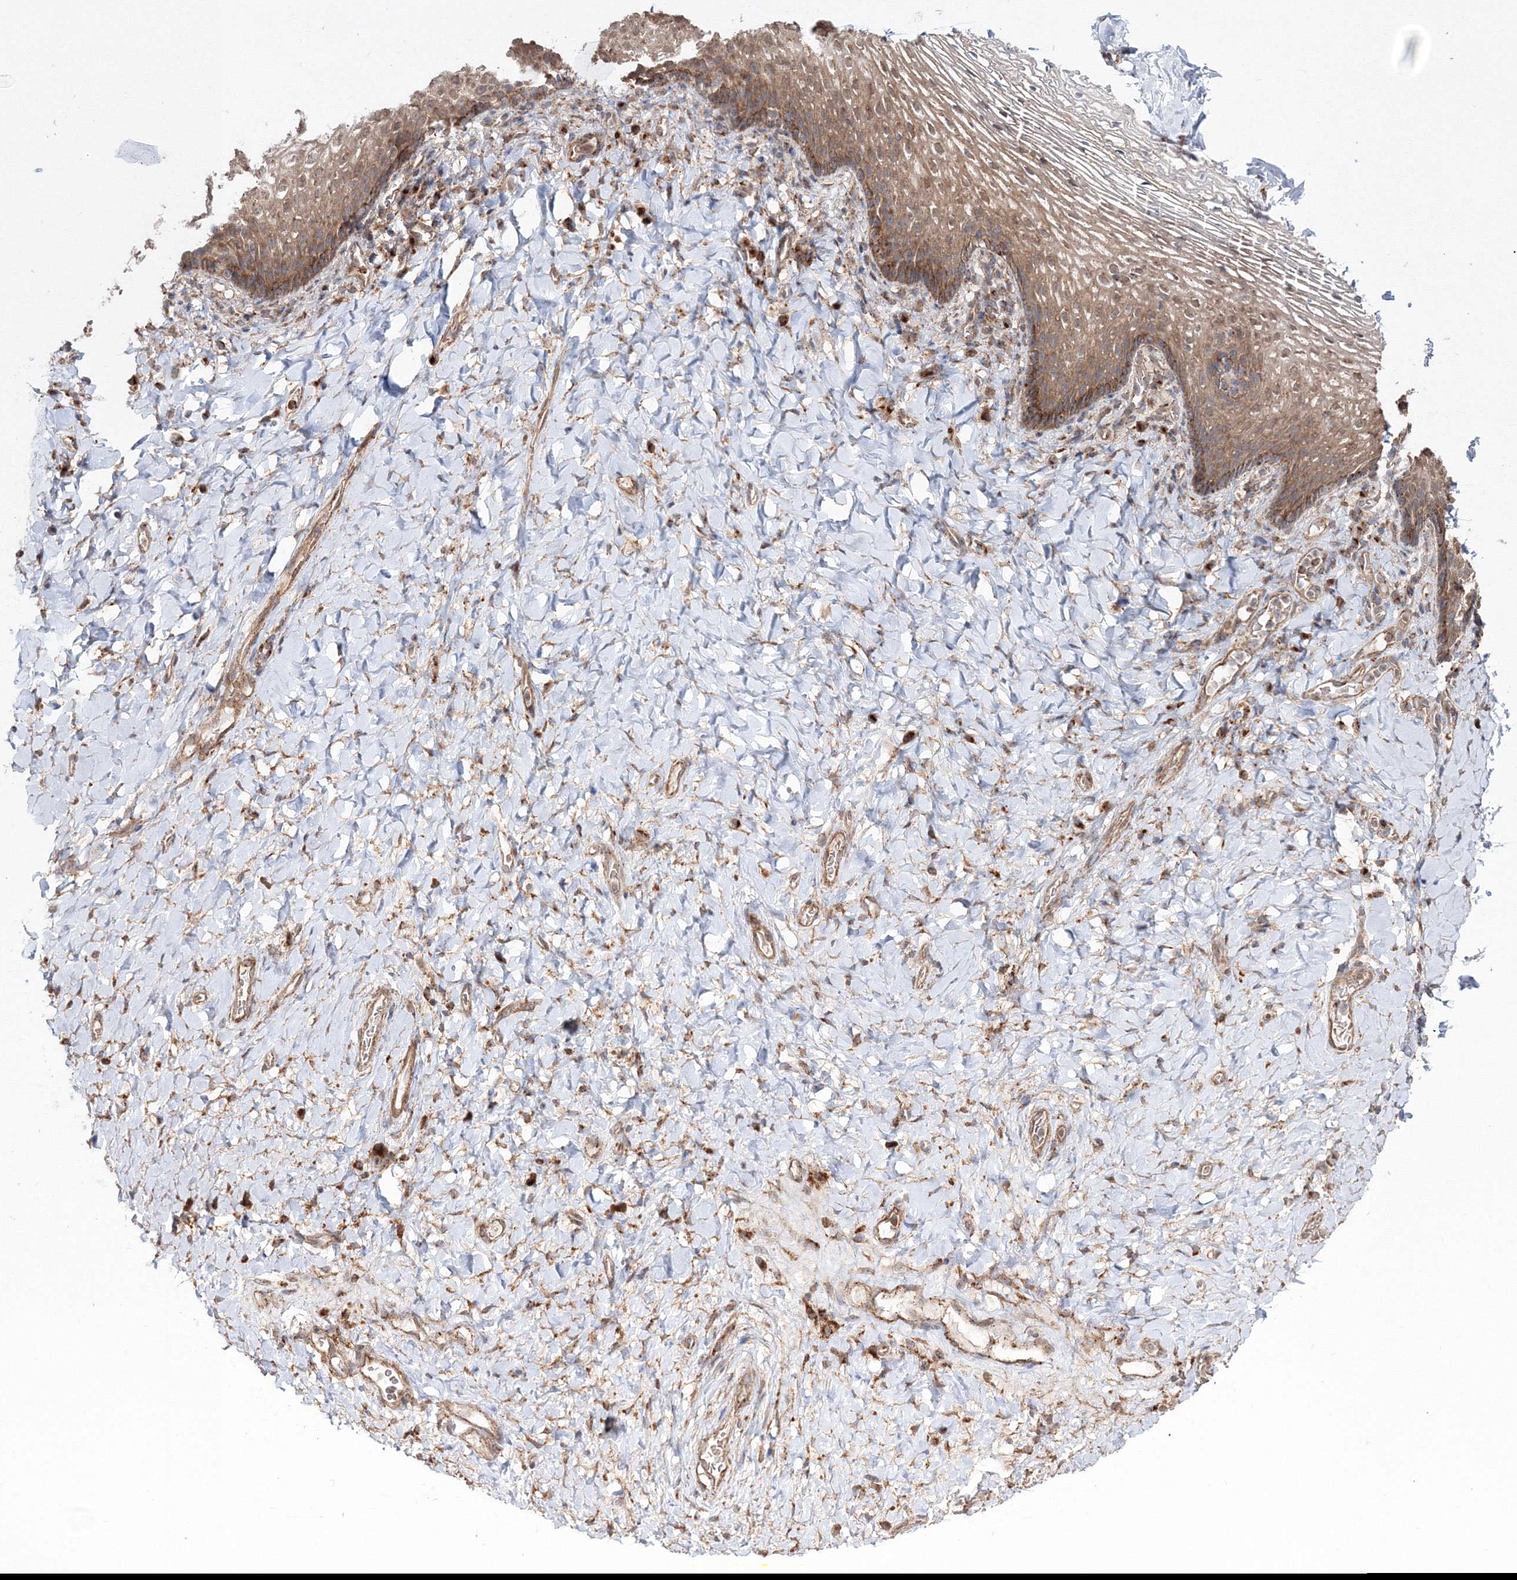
{"staining": {"intensity": "moderate", "quantity": ">75%", "location": "cytoplasmic/membranous"}, "tissue": "vagina", "cell_type": "Squamous epithelial cells", "image_type": "normal", "snomed": [{"axis": "morphology", "description": "Normal tissue, NOS"}, {"axis": "topography", "description": "Vagina"}], "caption": "Vagina stained for a protein (brown) shows moderate cytoplasmic/membranous positive staining in approximately >75% of squamous epithelial cells.", "gene": "DDO", "patient": {"sex": "female", "age": 60}}